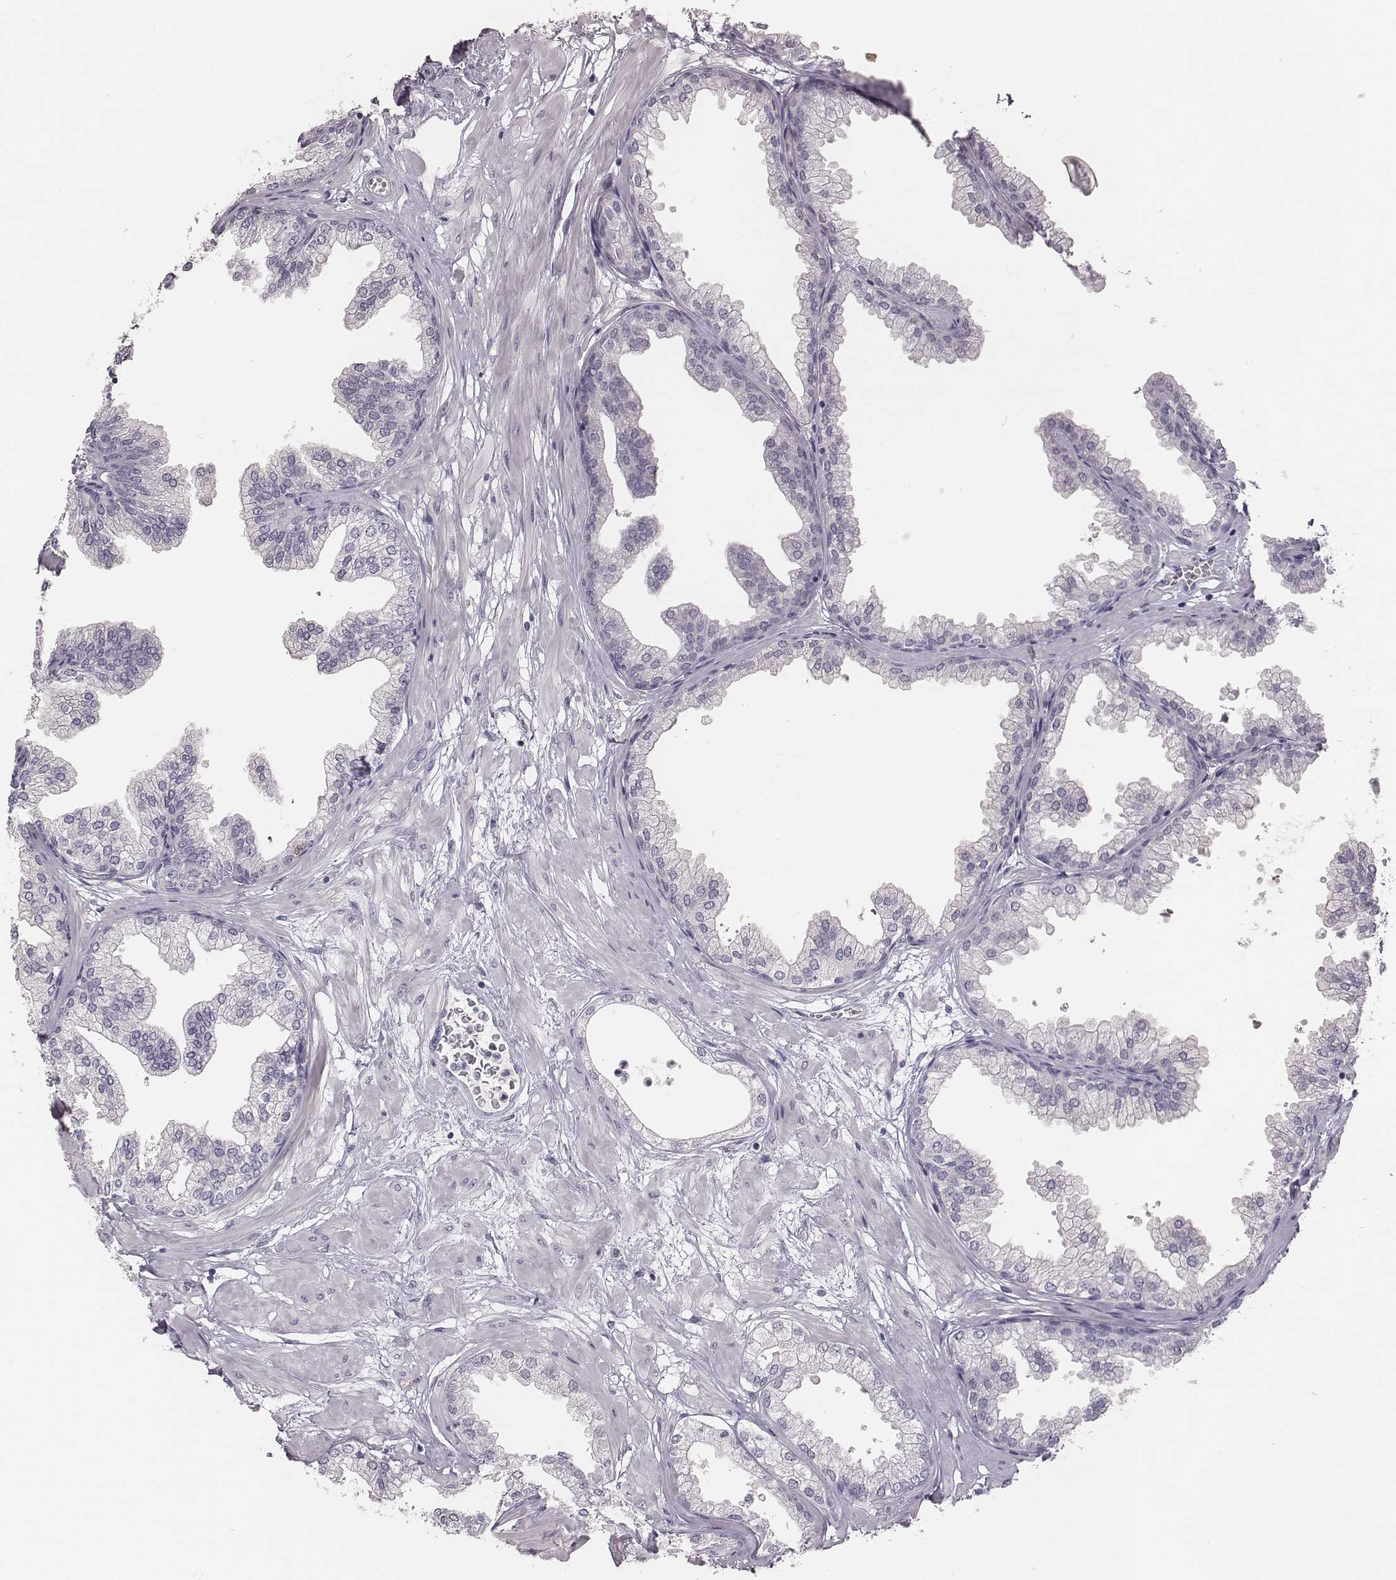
{"staining": {"intensity": "negative", "quantity": "none", "location": "none"}, "tissue": "prostate", "cell_type": "Glandular cells", "image_type": "normal", "snomed": [{"axis": "morphology", "description": "Normal tissue, NOS"}, {"axis": "topography", "description": "Prostate"}], "caption": "An image of prostate stained for a protein reveals no brown staining in glandular cells.", "gene": "PBK", "patient": {"sex": "male", "age": 37}}